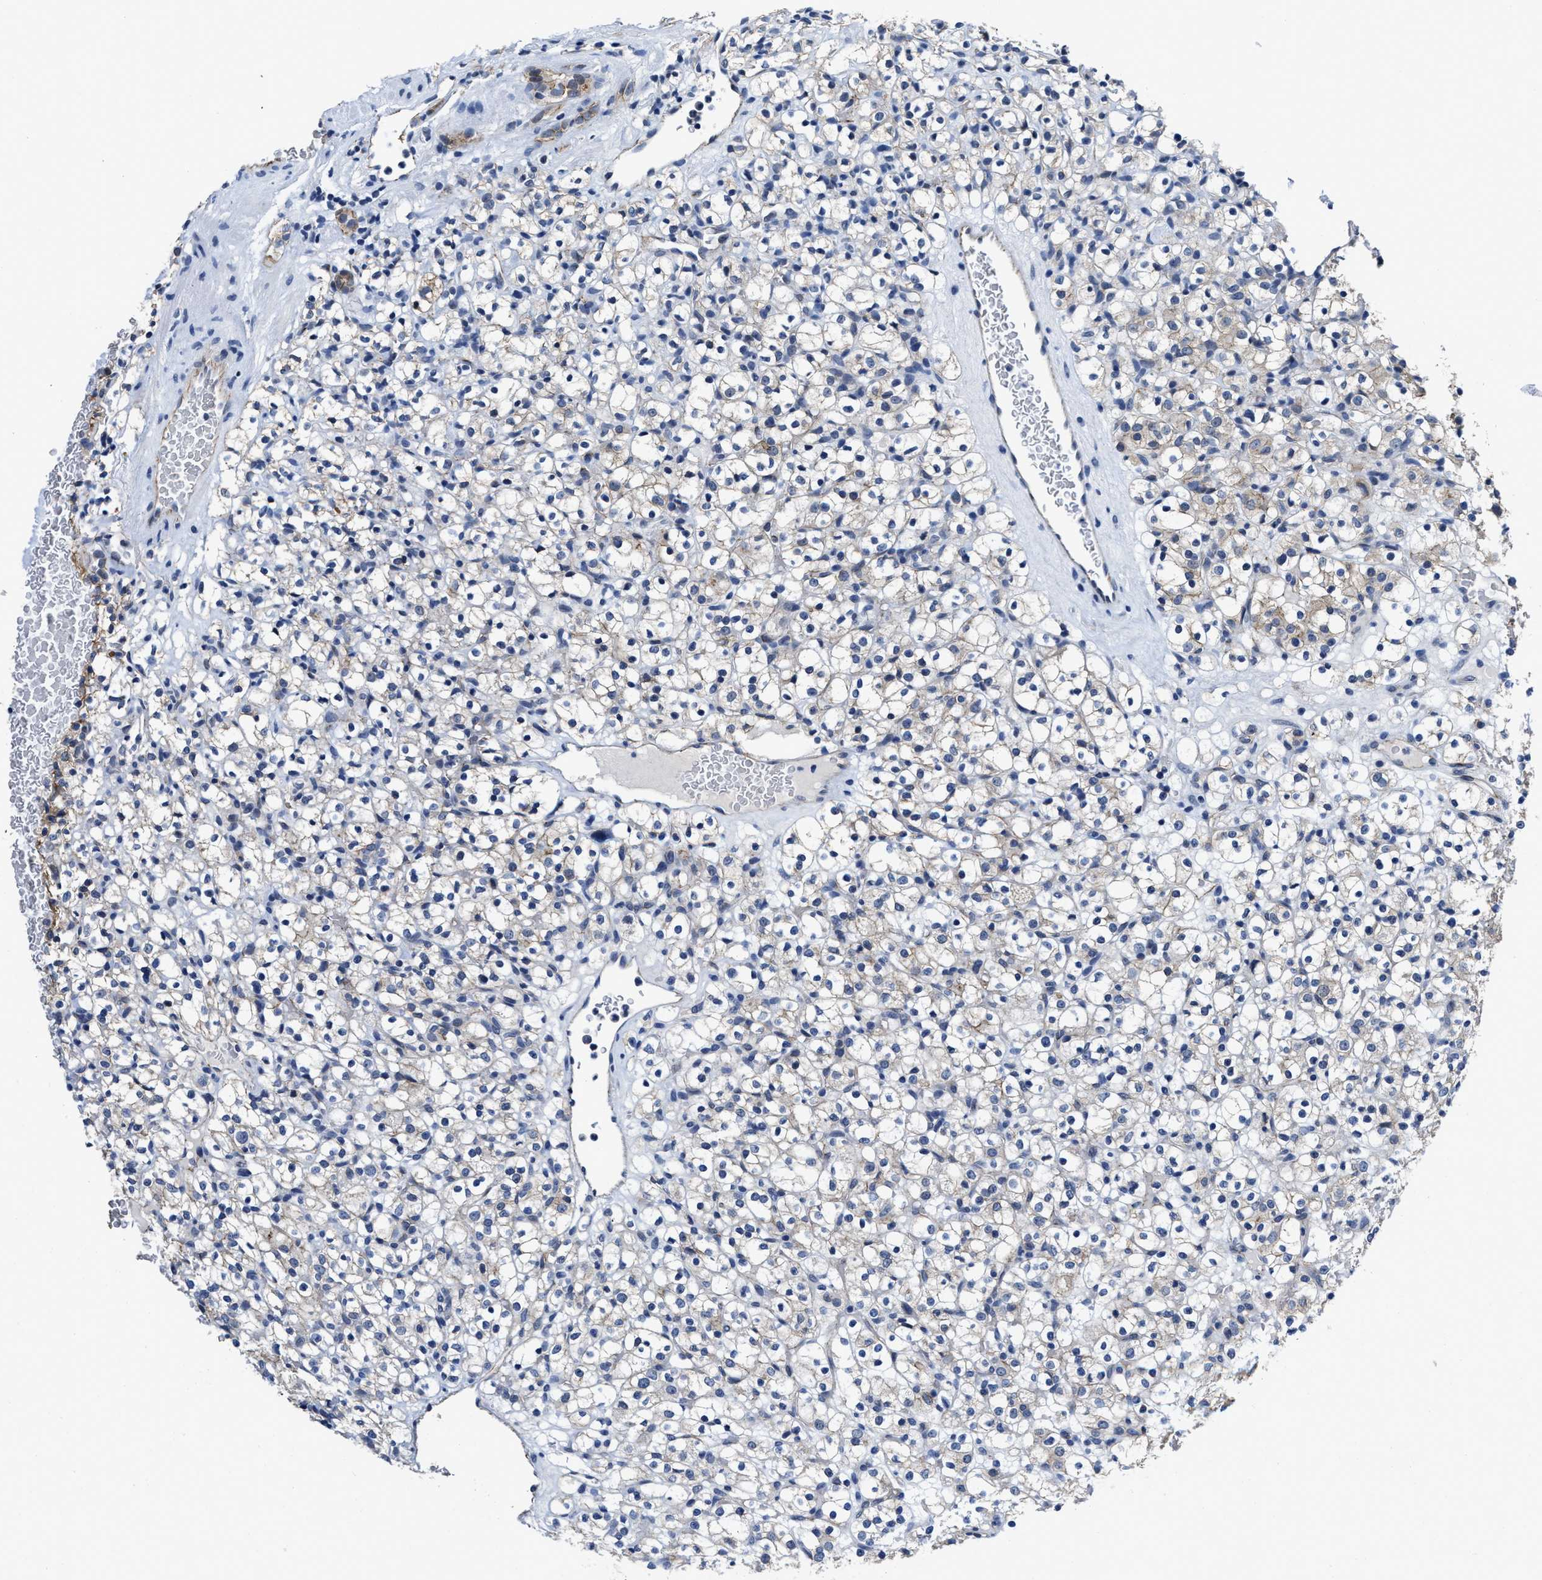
{"staining": {"intensity": "negative", "quantity": "none", "location": "none"}, "tissue": "renal cancer", "cell_type": "Tumor cells", "image_type": "cancer", "snomed": [{"axis": "morphology", "description": "Normal tissue, NOS"}, {"axis": "morphology", "description": "Adenocarcinoma, NOS"}, {"axis": "topography", "description": "Kidney"}], "caption": "DAB immunohistochemical staining of human renal cancer (adenocarcinoma) exhibits no significant staining in tumor cells.", "gene": "GHITM", "patient": {"sex": "female", "age": 72}}